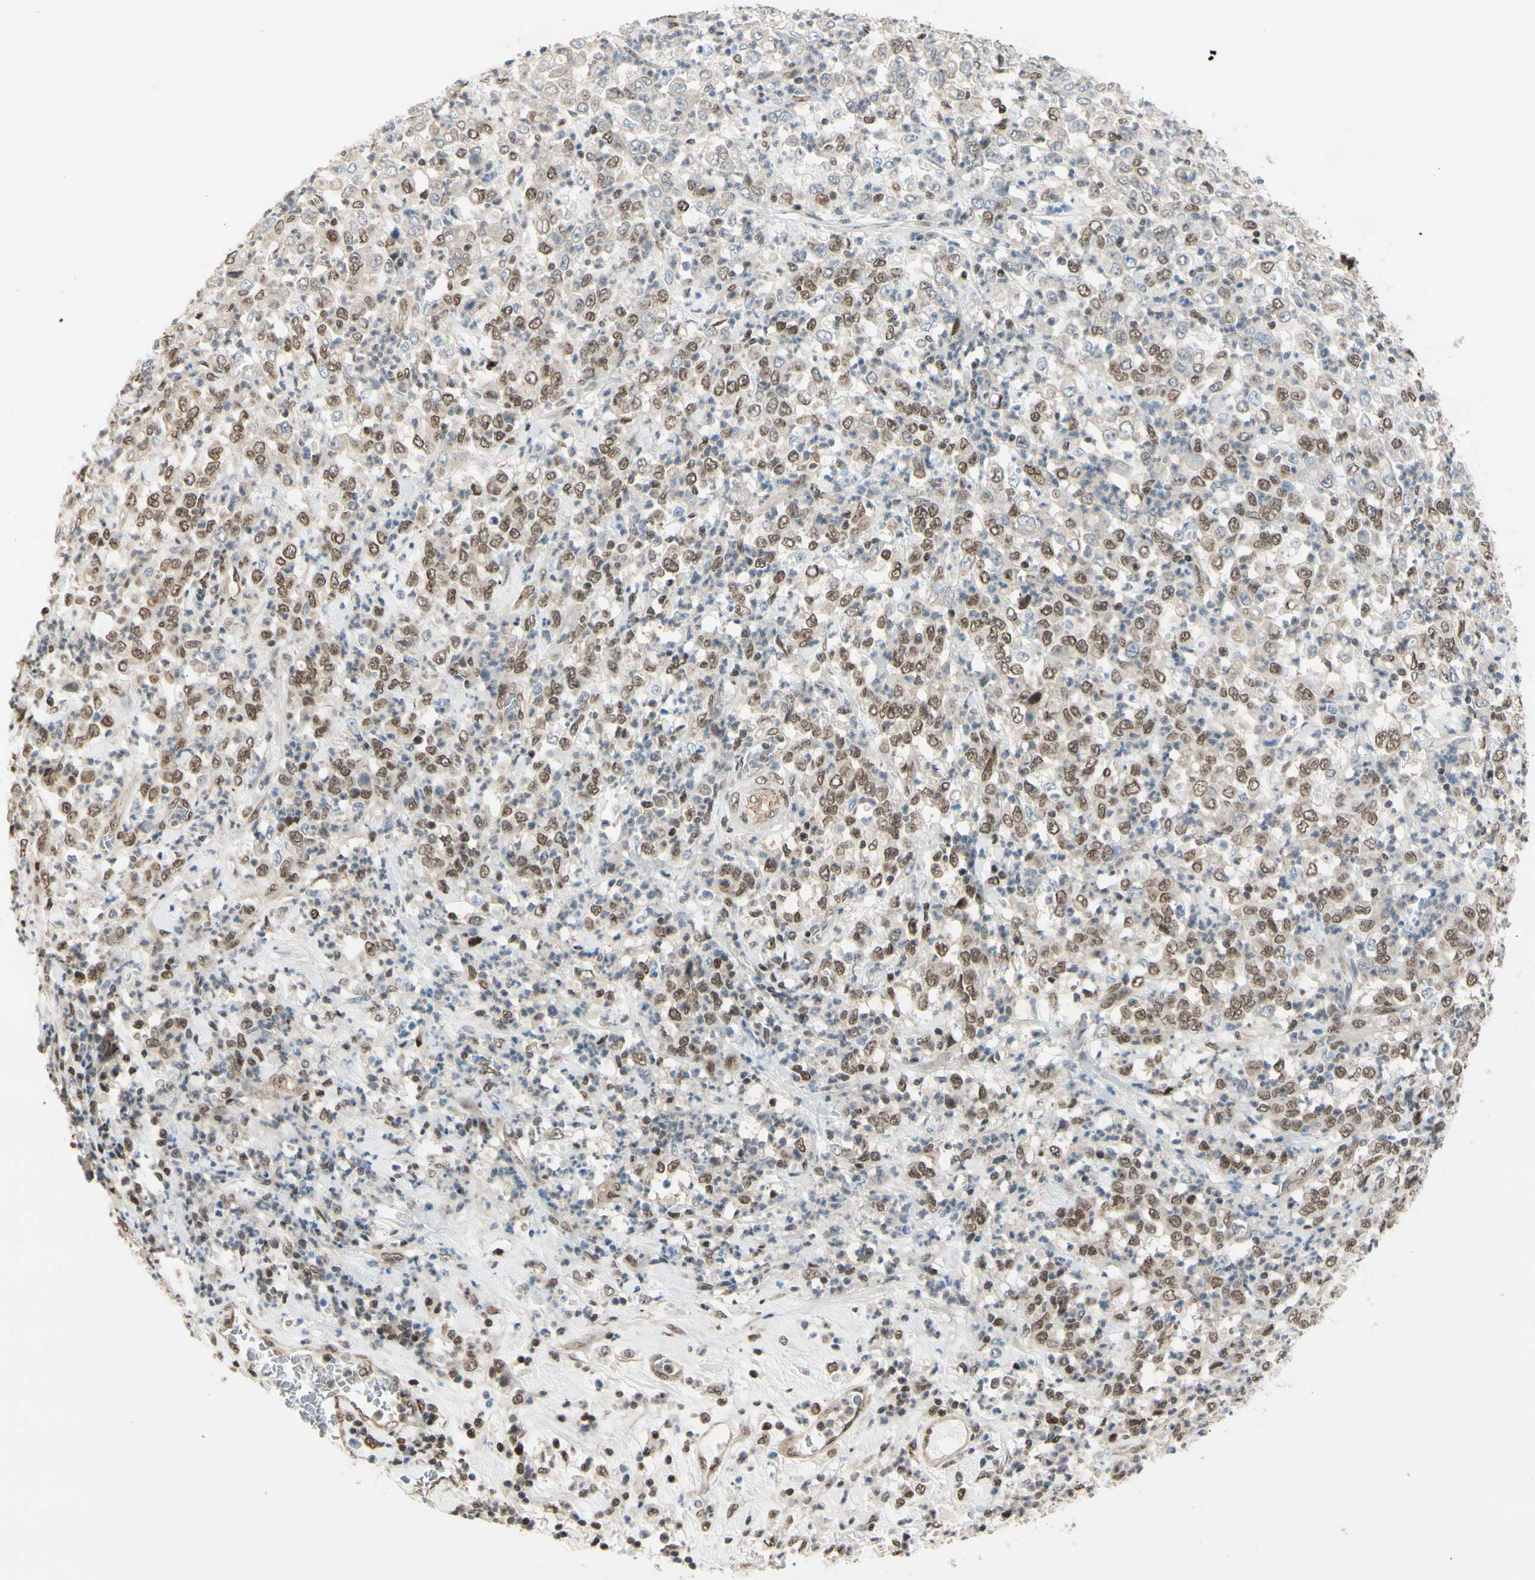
{"staining": {"intensity": "moderate", "quantity": "25%-75%", "location": "nuclear"}, "tissue": "stomach cancer", "cell_type": "Tumor cells", "image_type": "cancer", "snomed": [{"axis": "morphology", "description": "Adenocarcinoma, NOS"}, {"axis": "topography", "description": "Stomach, lower"}], "caption": "Immunohistochemistry (IHC) histopathology image of stomach cancer stained for a protein (brown), which demonstrates medium levels of moderate nuclear positivity in about 25%-75% of tumor cells.", "gene": "SUFU", "patient": {"sex": "female", "age": 71}}